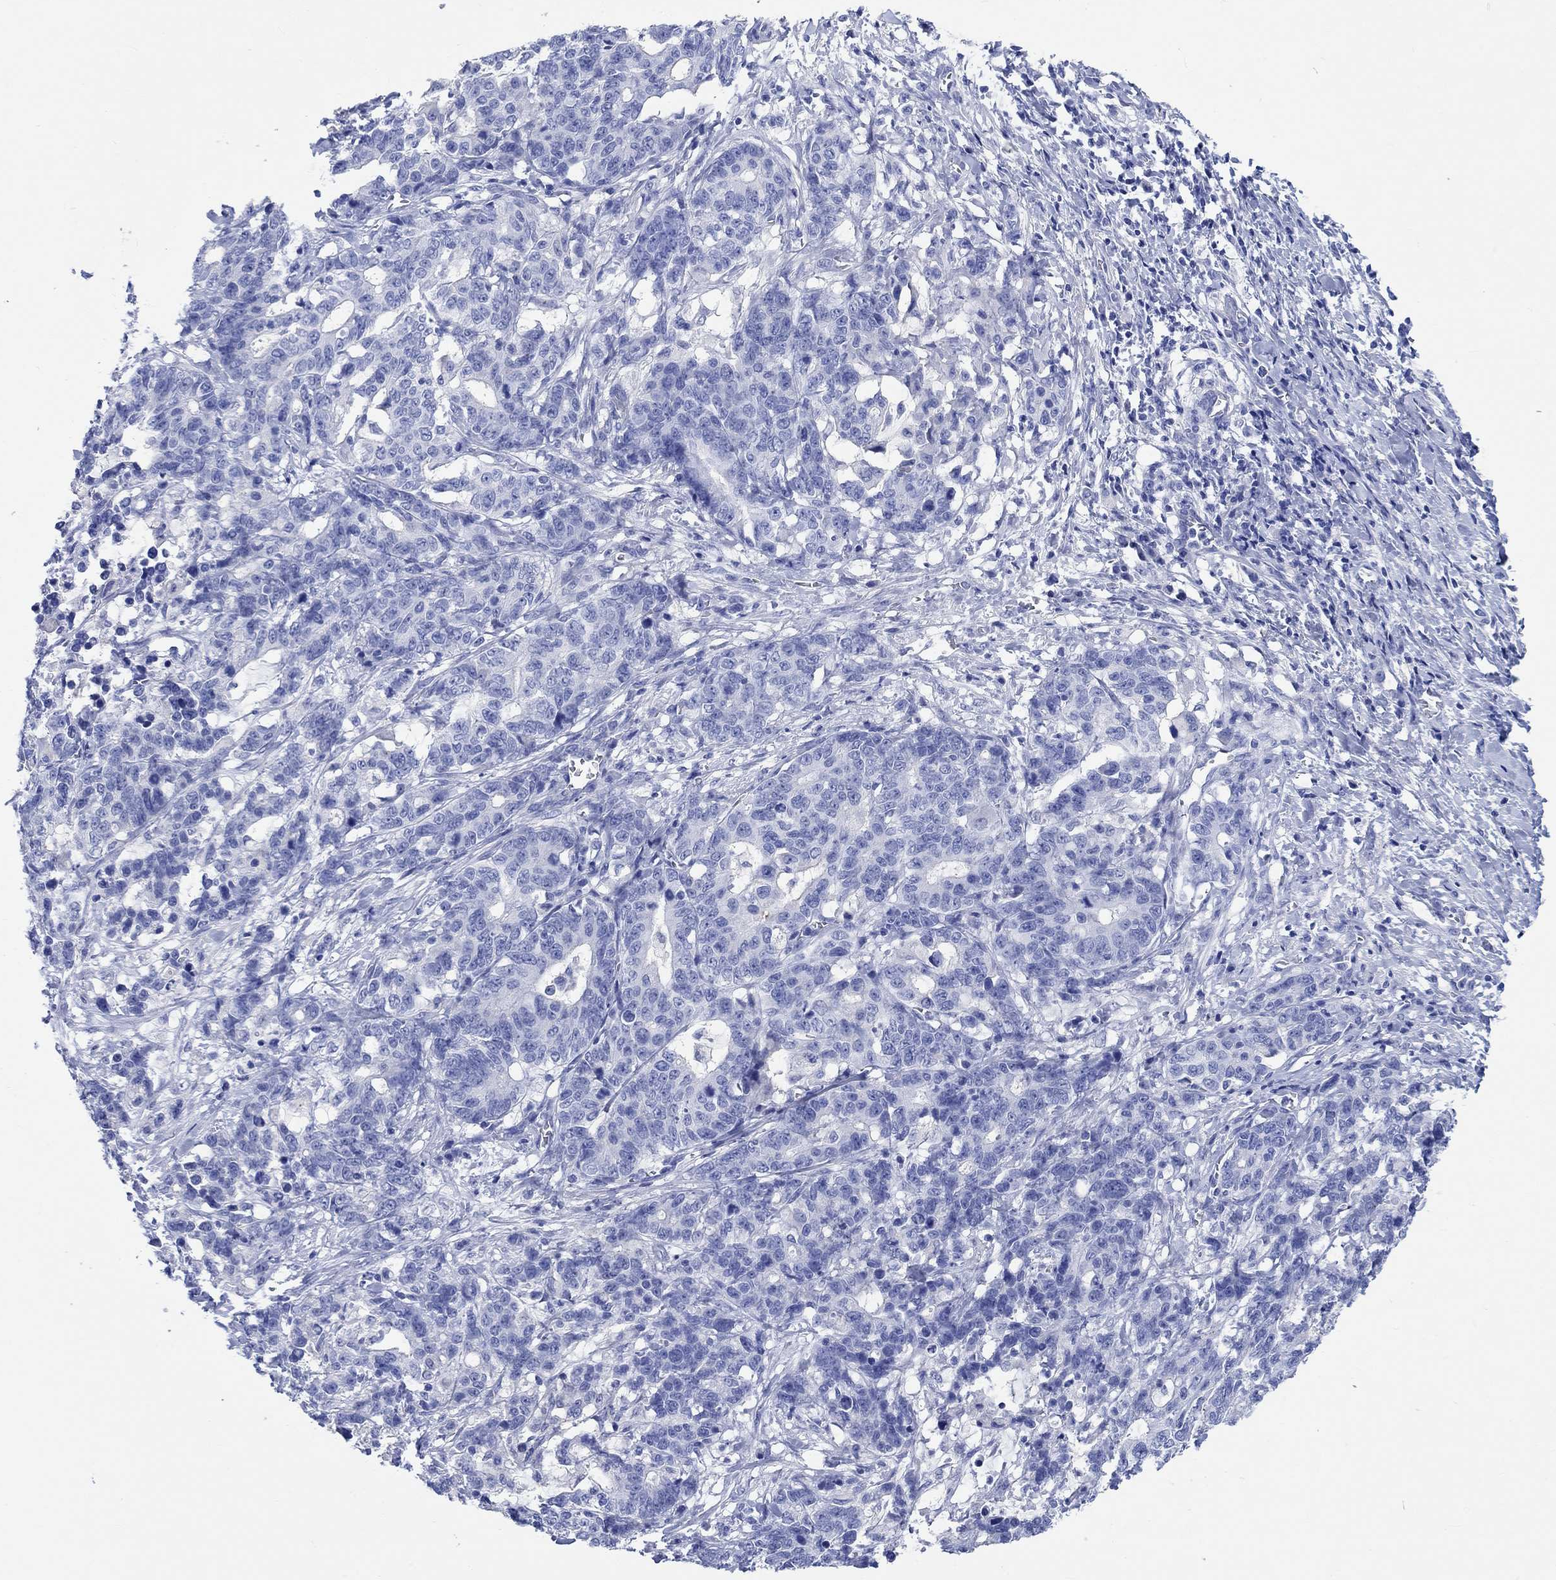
{"staining": {"intensity": "negative", "quantity": "none", "location": "none"}, "tissue": "stomach cancer", "cell_type": "Tumor cells", "image_type": "cancer", "snomed": [{"axis": "morphology", "description": "Normal tissue, NOS"}, {"axis": "morphology", "description": "Adenocarcinoma, NOS"}, {"axis": "topography", "description": "Stomach"}], "caption": "Protein analysis of stomach cancer (adenocarcinoma) reveals no significant positivity in tumor cells.", "gene": "SHISA4", "patient": {"sex": "female", "age": 64}}